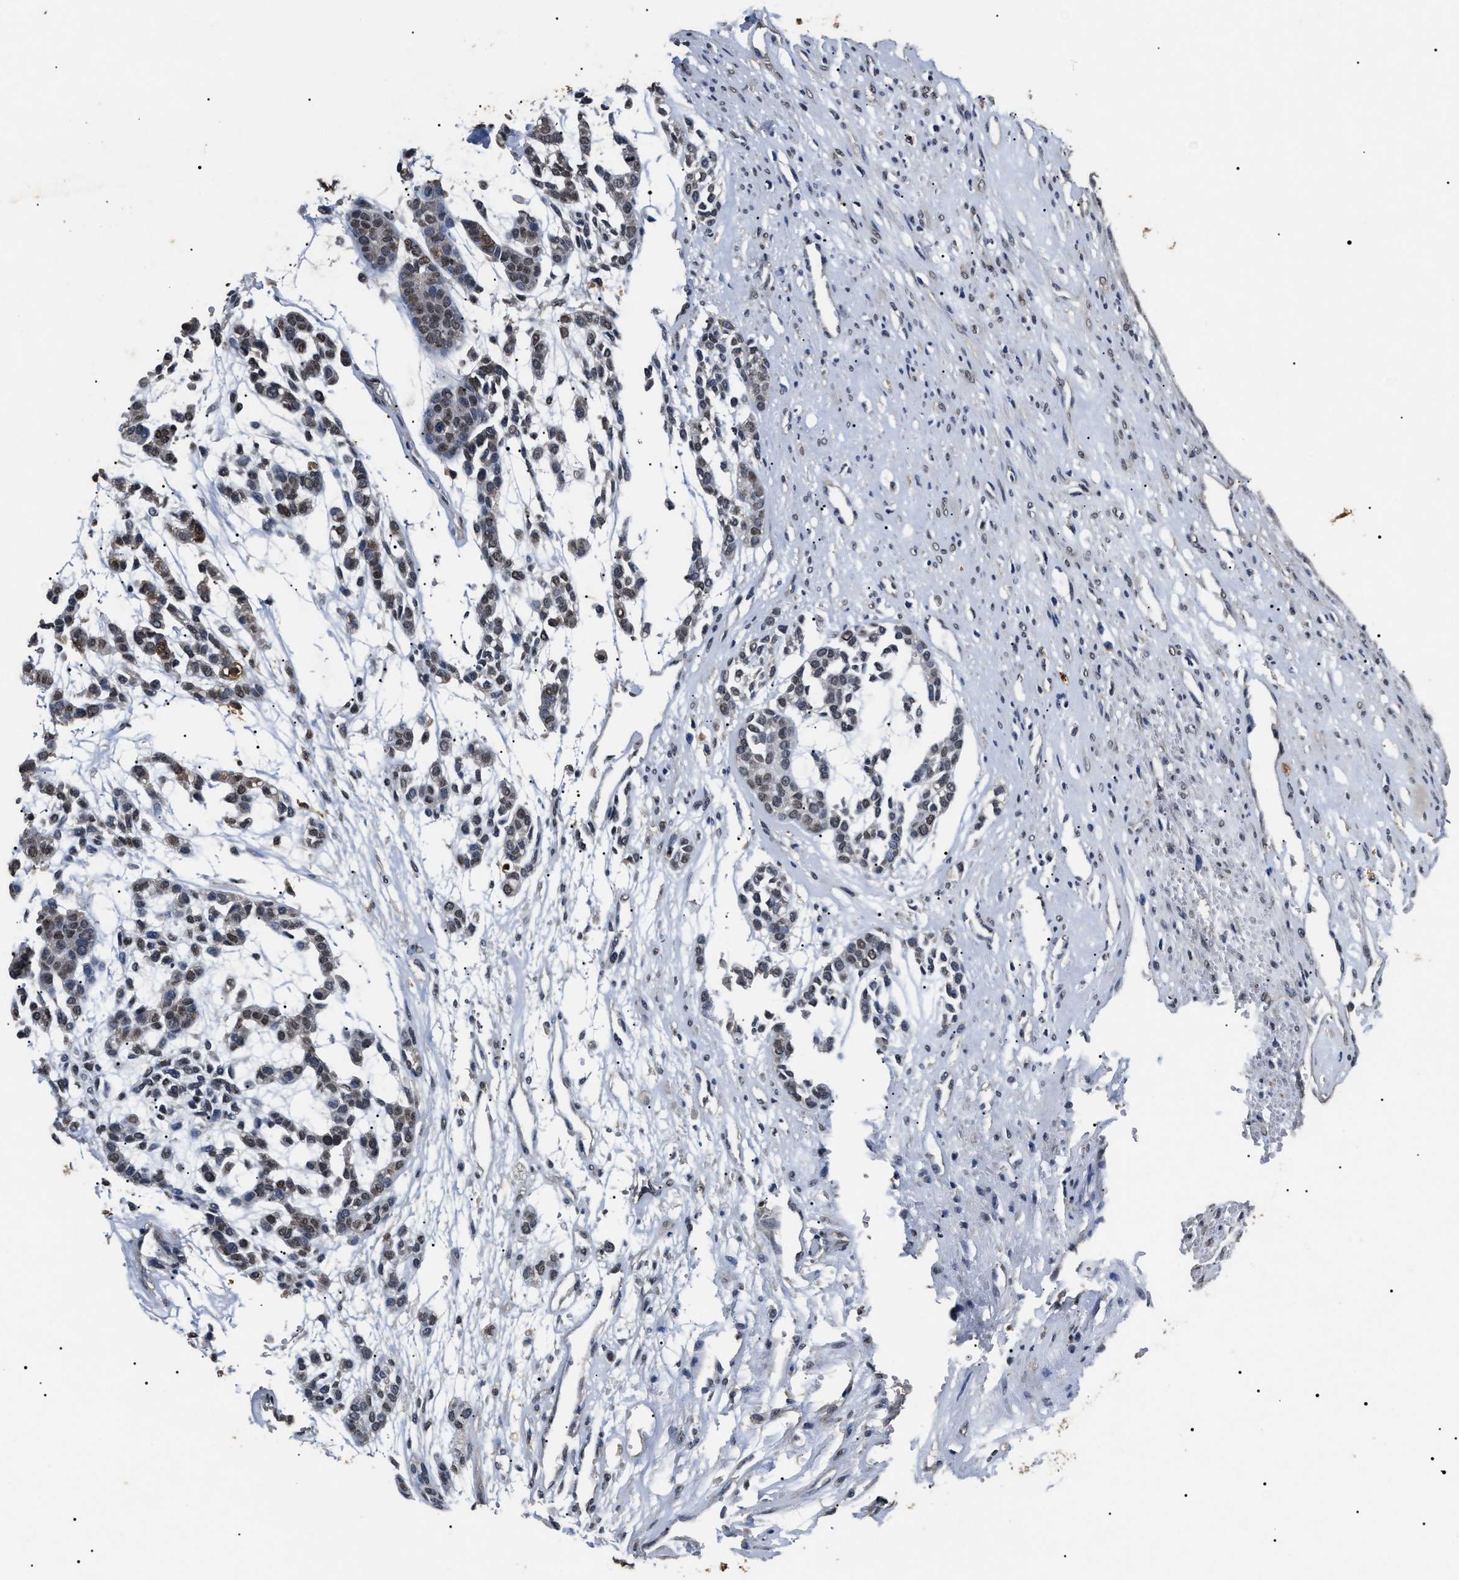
{"staining": {"intensity": "weak", "quantity": ">75%", "location": "nuclear"}, "tissue": "head and neck cancer", "cell_type": "Tumor cells", "image_type": "cancer", "snomed": [{"axis": "morphology", "description": "Adenocarcinoma, NOS"}, {"axis": "morphology", "description": "Adenoma, NOS"}, {"axis": "topography", "description": "Head-Neck"}], "caption": "IHC of adenoma (head and neck) displays low levels of weak nuclear staining in about >75% of tumor cells. The staining is performed using DAB brown chromogen to label protein expression. The nuclei are counter-stained blue using hematoxylin.", "gene": "ANP32E", "patient": {"sex": "female", "age": 55}}